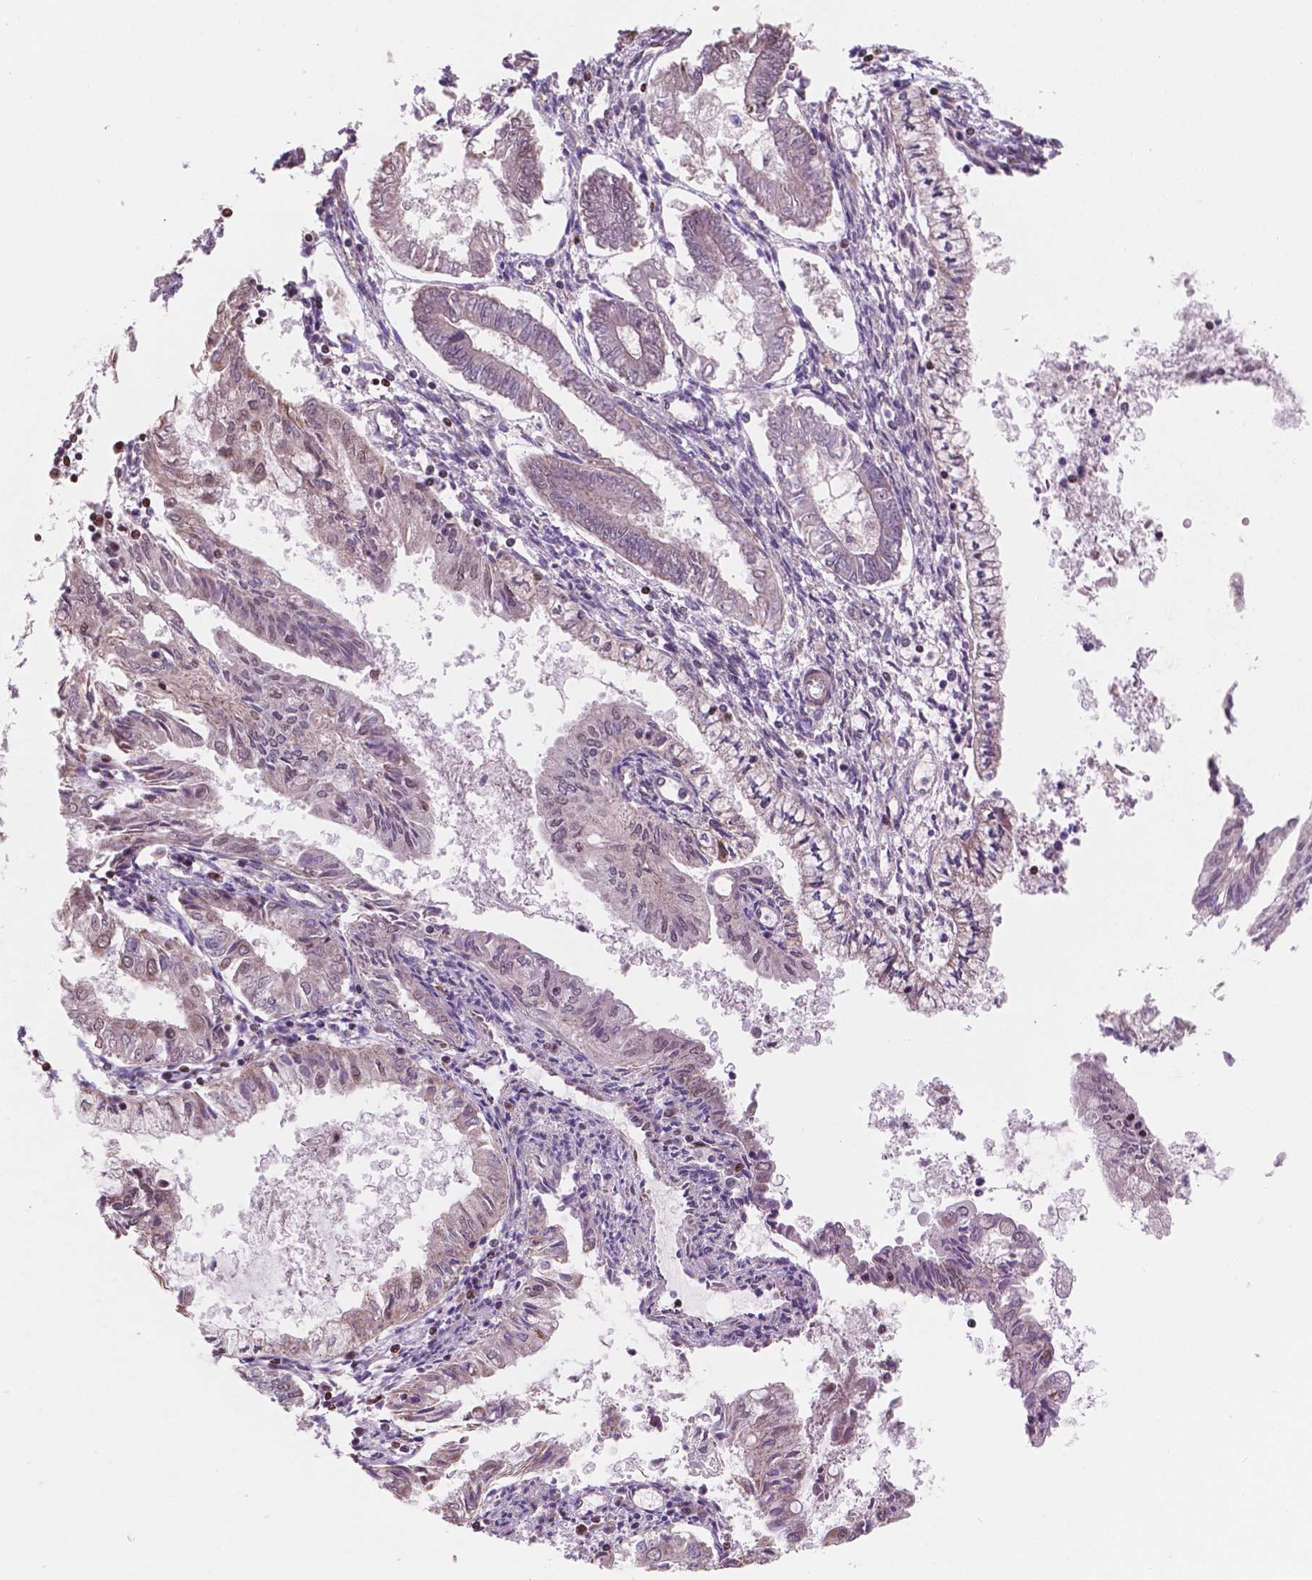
{"staining": {"intensity": "moderate", "quantity": "<25%", "location": "cytoplasmic/membranous"}, "tissue": "endometrial cancer", "cell_type": "Tumor cells", "image_type": "cancer", "snomed": [{"axis": "morphology", "description": "Adenocarcinoma, NOS"}, {"axis": "topography", "description": "Endometrium"}], "caption": "A low amount of moderate cytoplasmic/membranous staining is identified in approximately <25% of tumor cells in endometrial cancer tissue.", "gene": "NDUFA10", "patient": {"sex": "female", "age": 68}}